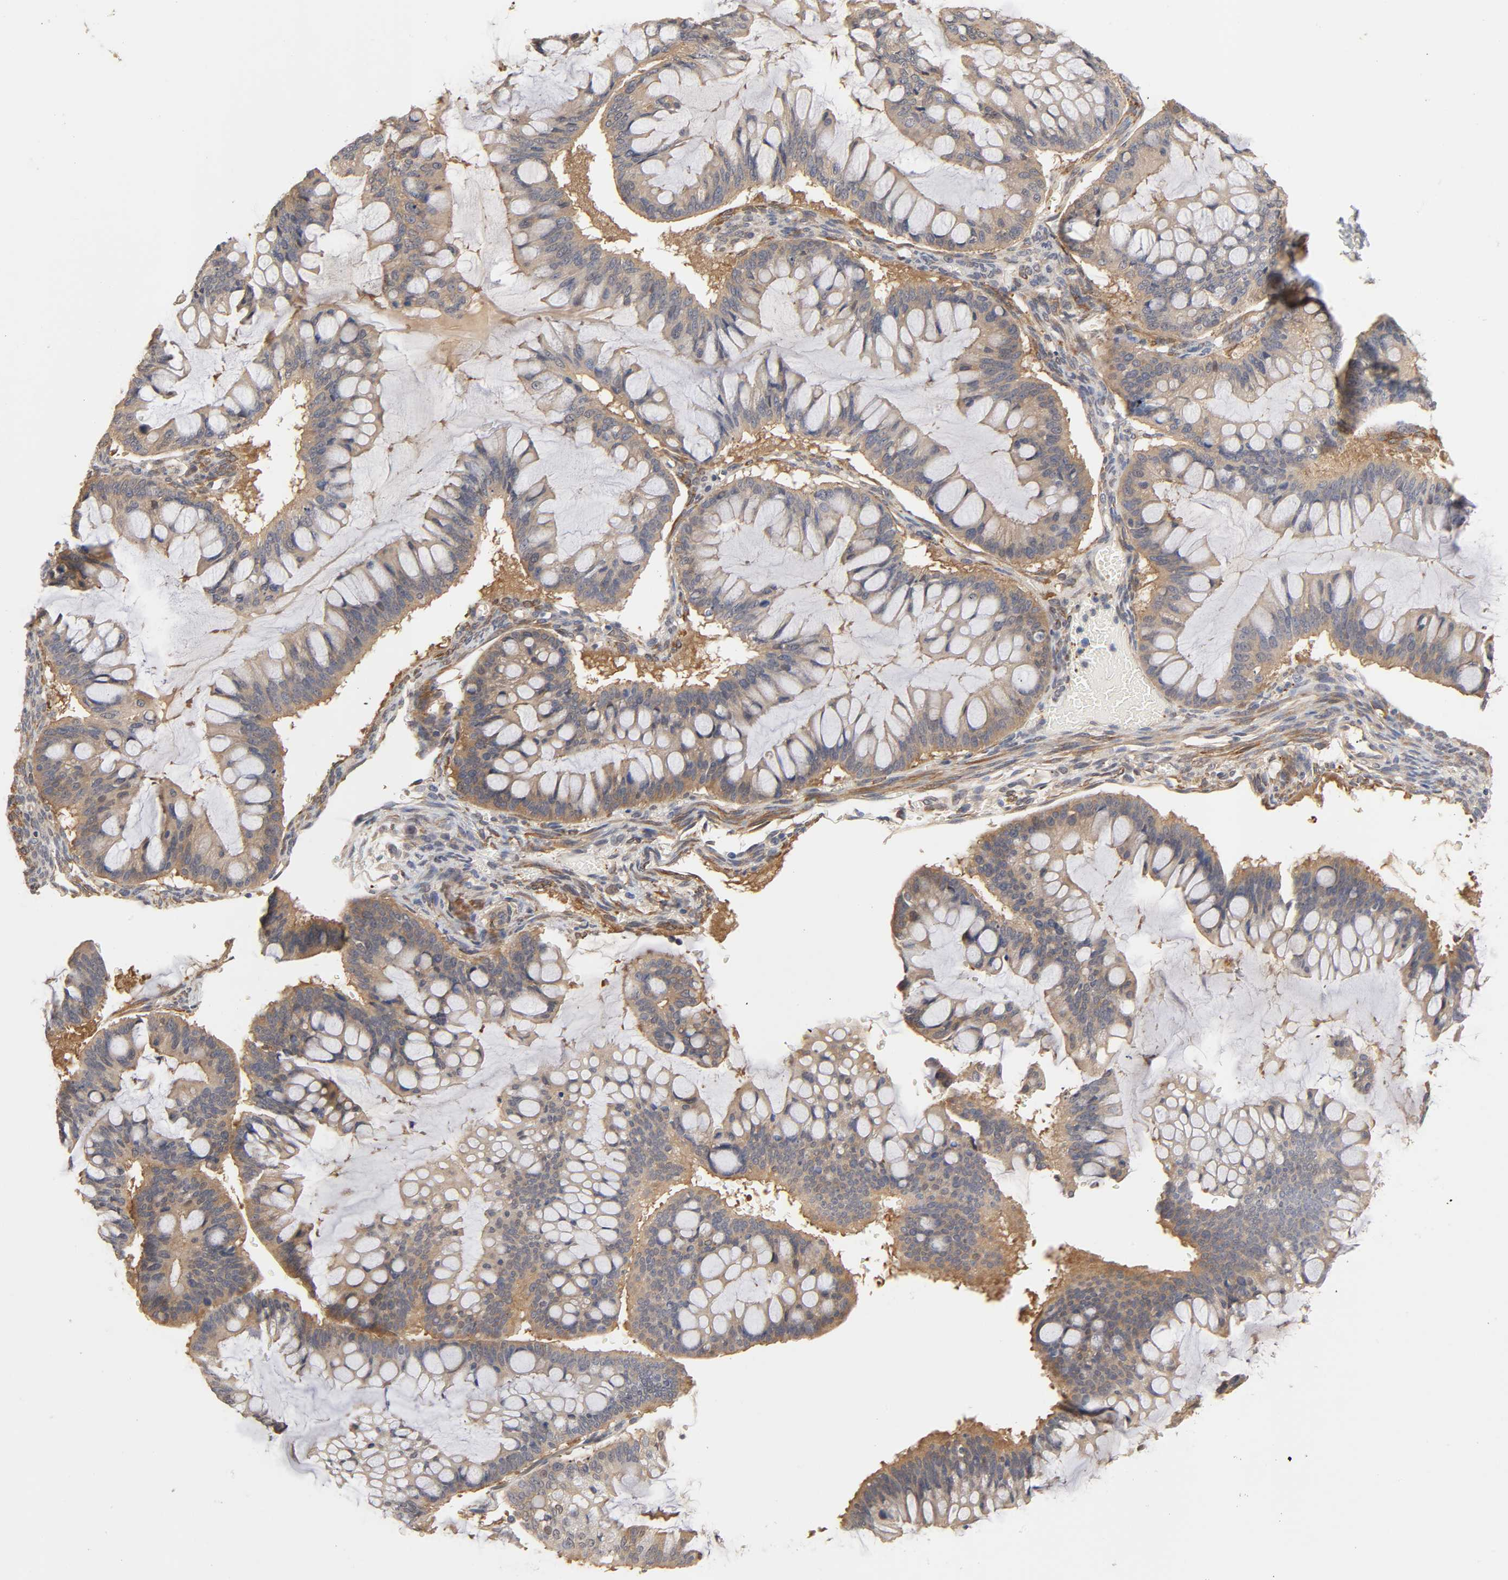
{"staining": {"intensity": "weak", "quantity": ">75%", "location": "cytoplasmic/membranous"}, "tissue": "ovarian cancer", "cell_type": "Tumor cells", "image_type": "cancer", "snomed": [{"axis": "morphology", "description": "Cystadenocarcinoma, mucinous, NOS"}, {"axis": "topography", "description": "Ovary"}], "caption": "Immunohistochemical staining of human ovarian mucinous cystadenocarcinoma reveals low levels of weak cytoplasmic/membranous staining in approximately >75% of tumor cells.", "gene": "PDE5A", "patient": {"sex": "female", "age": 73}}